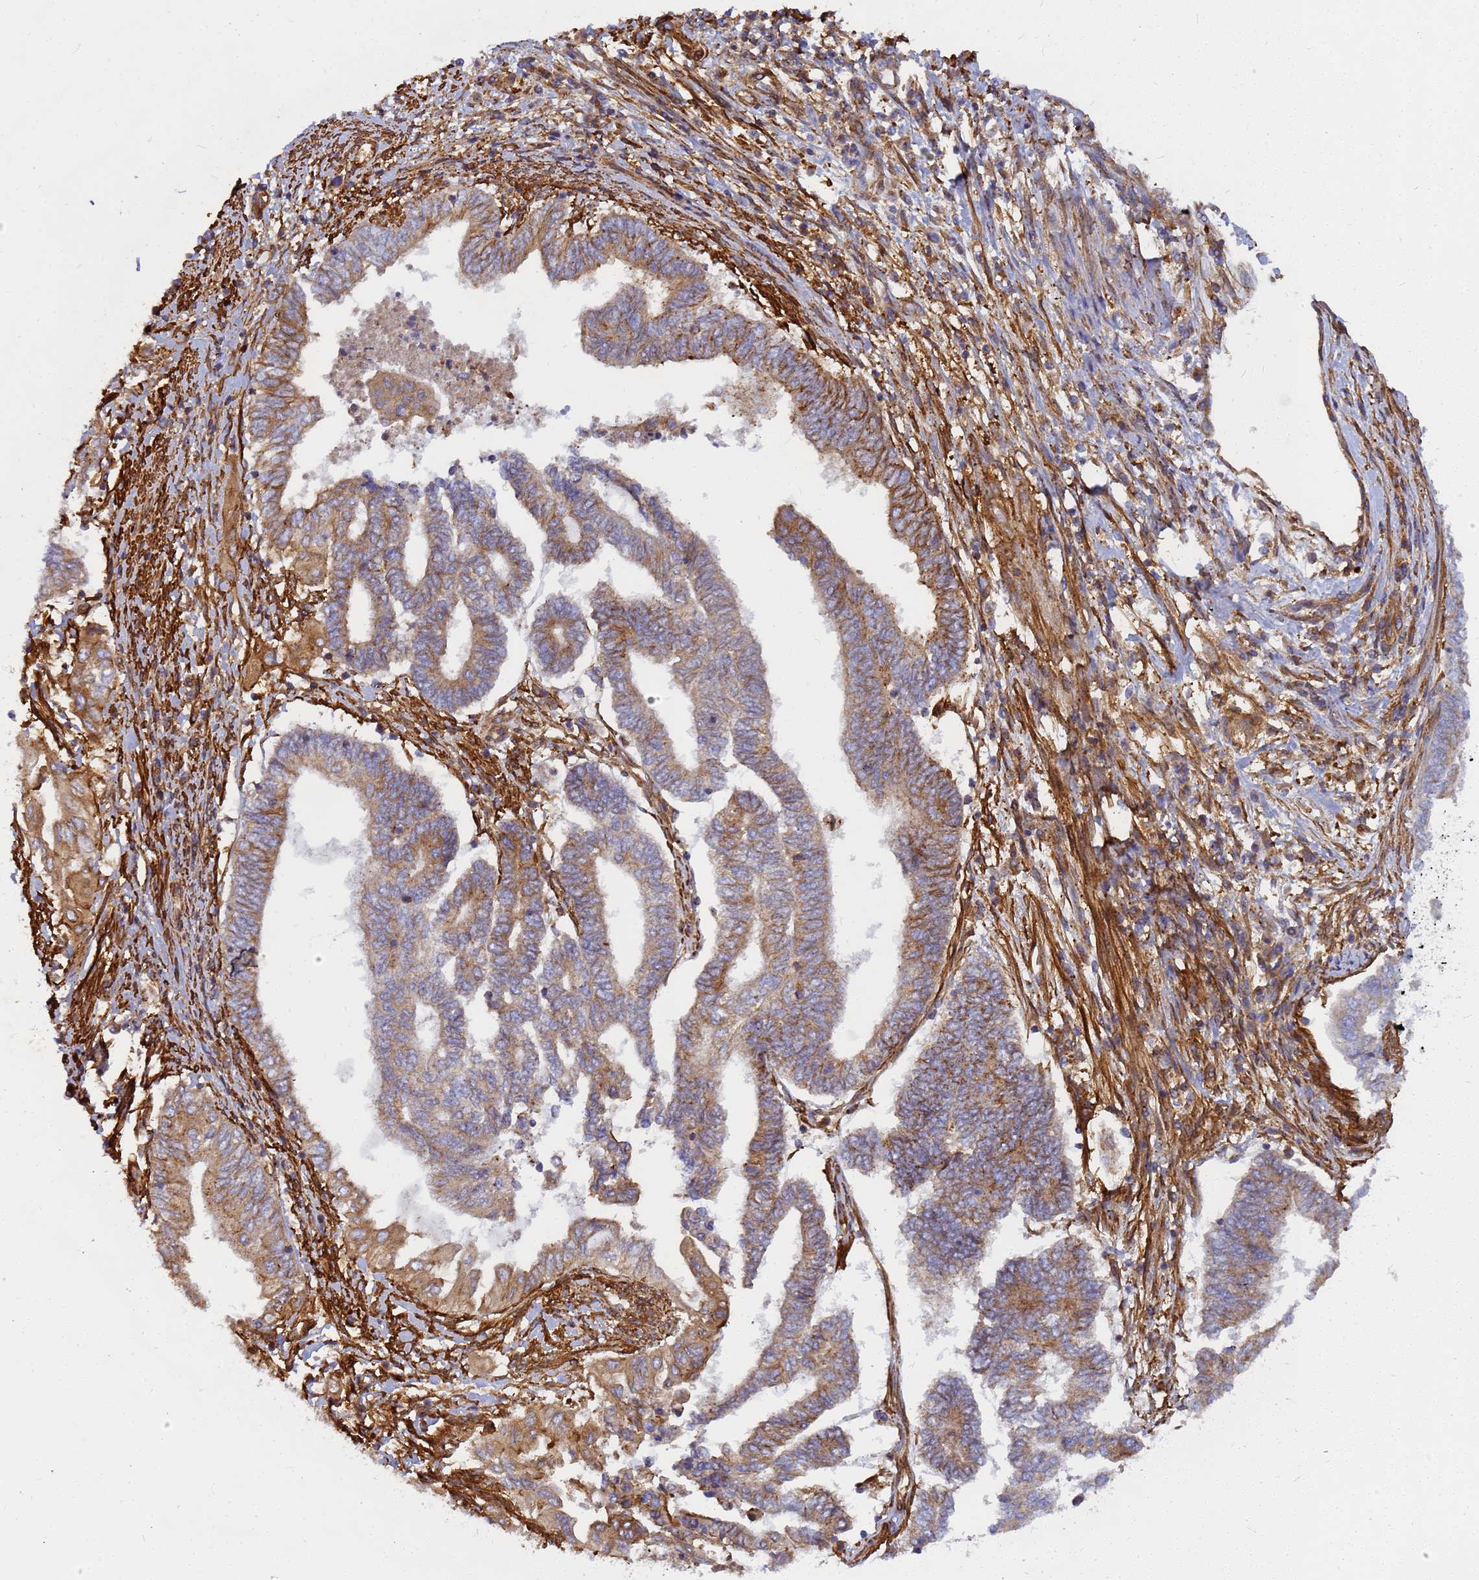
{"staining": {"intensity": "moderate", "quantity": ">75%", "location": "cytoplasmic/membranous"}, "tissue": "endometrial cancer", "cell_type": "Tumor cells", "image_type": "cancer", "snomed": [{"axis": "morphology", "description": "Adenocarcinoma, NOS"}, {"axis": "topography", "description": "Uterus"}, {"axis": "topography", "description": "Endometrium"}], "caption": "The micrograph exhibits staining of endometrial cancer (adenocarcinoma), revealing moderate cytoplasmic/membranous protein staining (brown color) within tumor cells.", "gene": "C2CD5", "patient": {"sex": "female", "age": 70}}